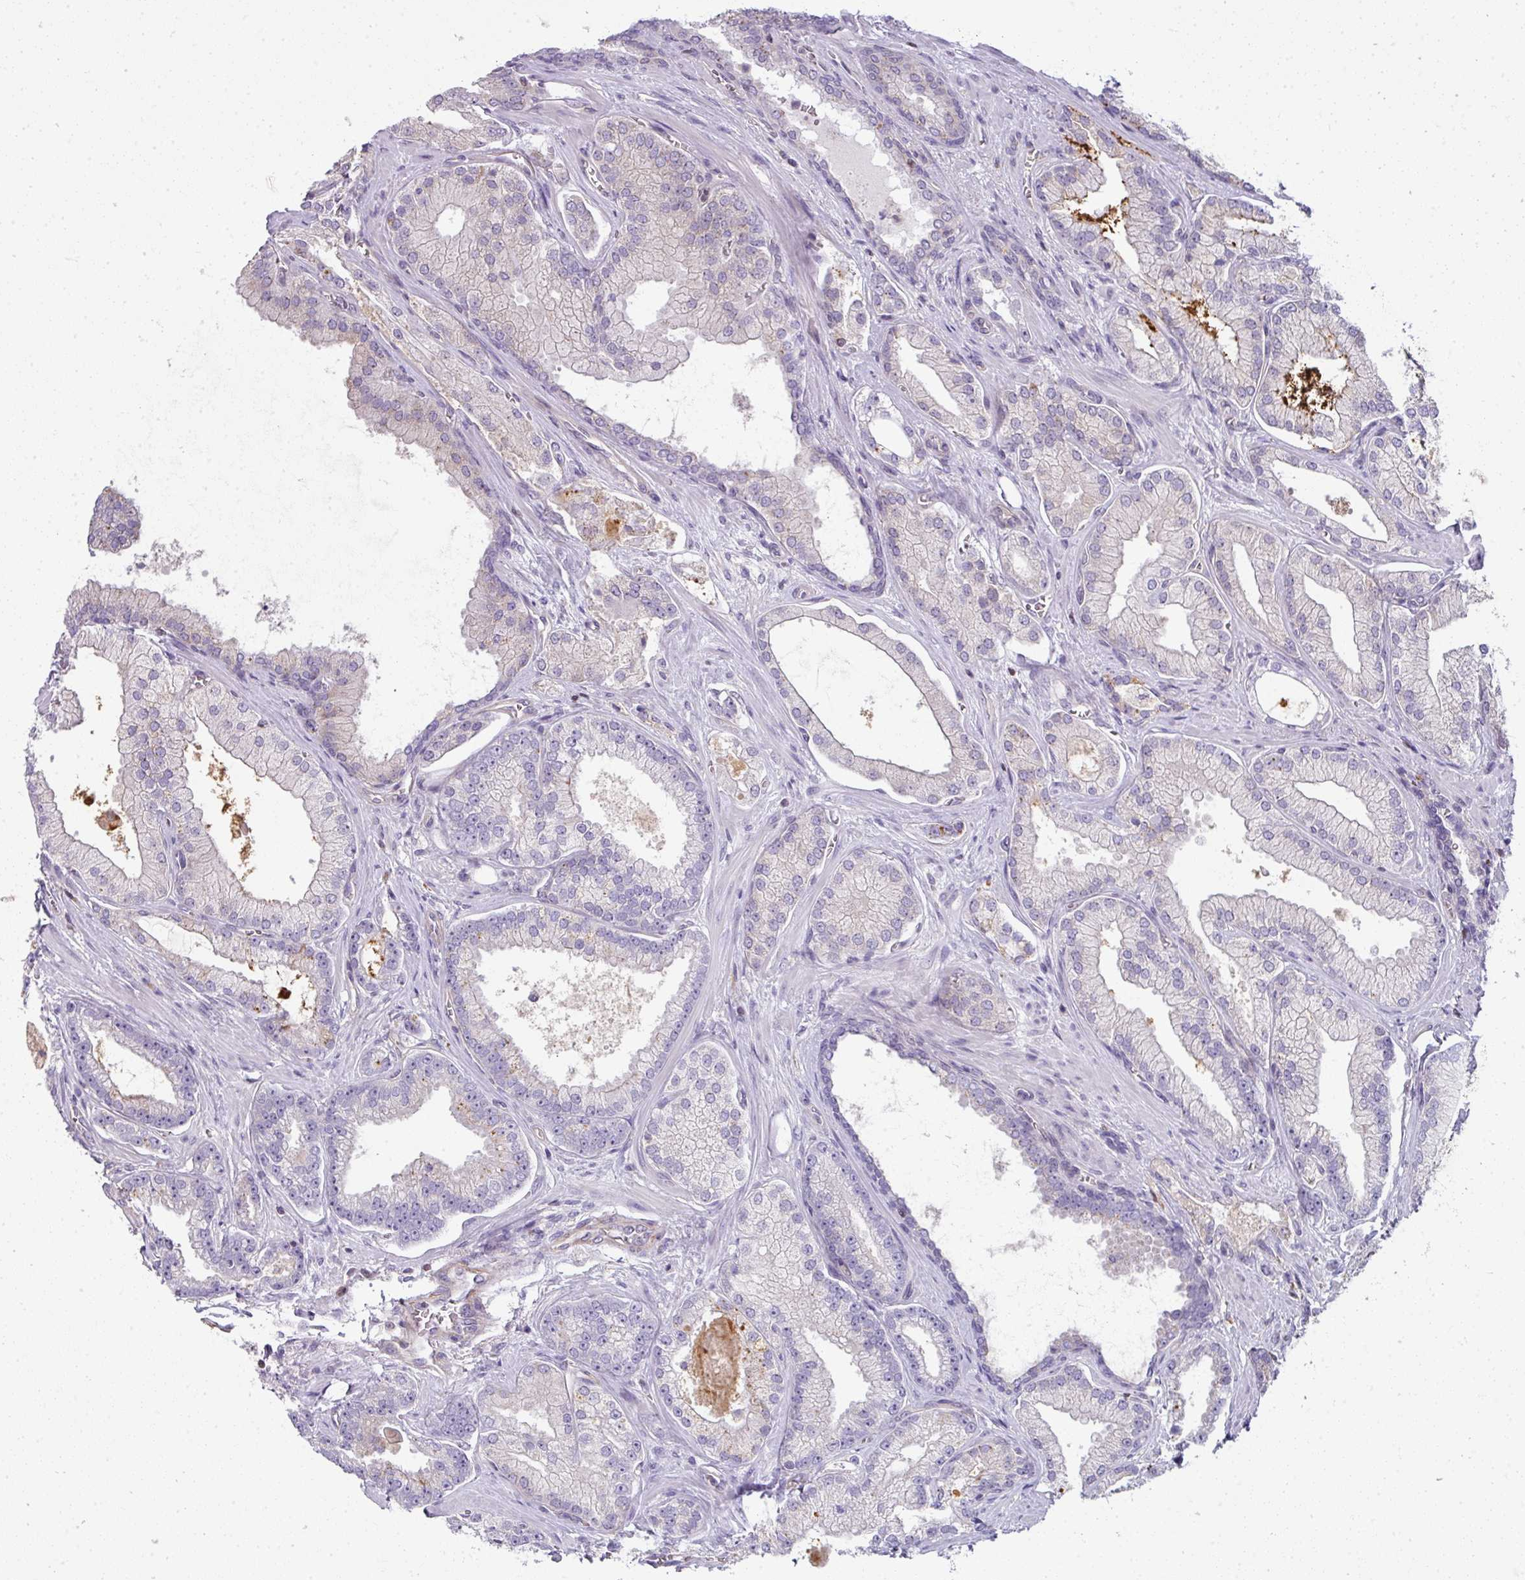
{"staining": {"intensity": "negative", "quantity": "none", "location": "none"}, "tissue": "prostate cancer", "cell_type": "Tumor cells", "image_type": "cancer", "snomed": [{"axis": "morphology", "description": "Adenocarcinoma, High grade"}, {"axis": "topography", "description": "Prostate"}], "caption": "This is a image of IHC staining of prostate cancer, which shows no positivity in tumor cells.", "gene": "STAT5A", "patient": {"sex": "male", "age": 68}}